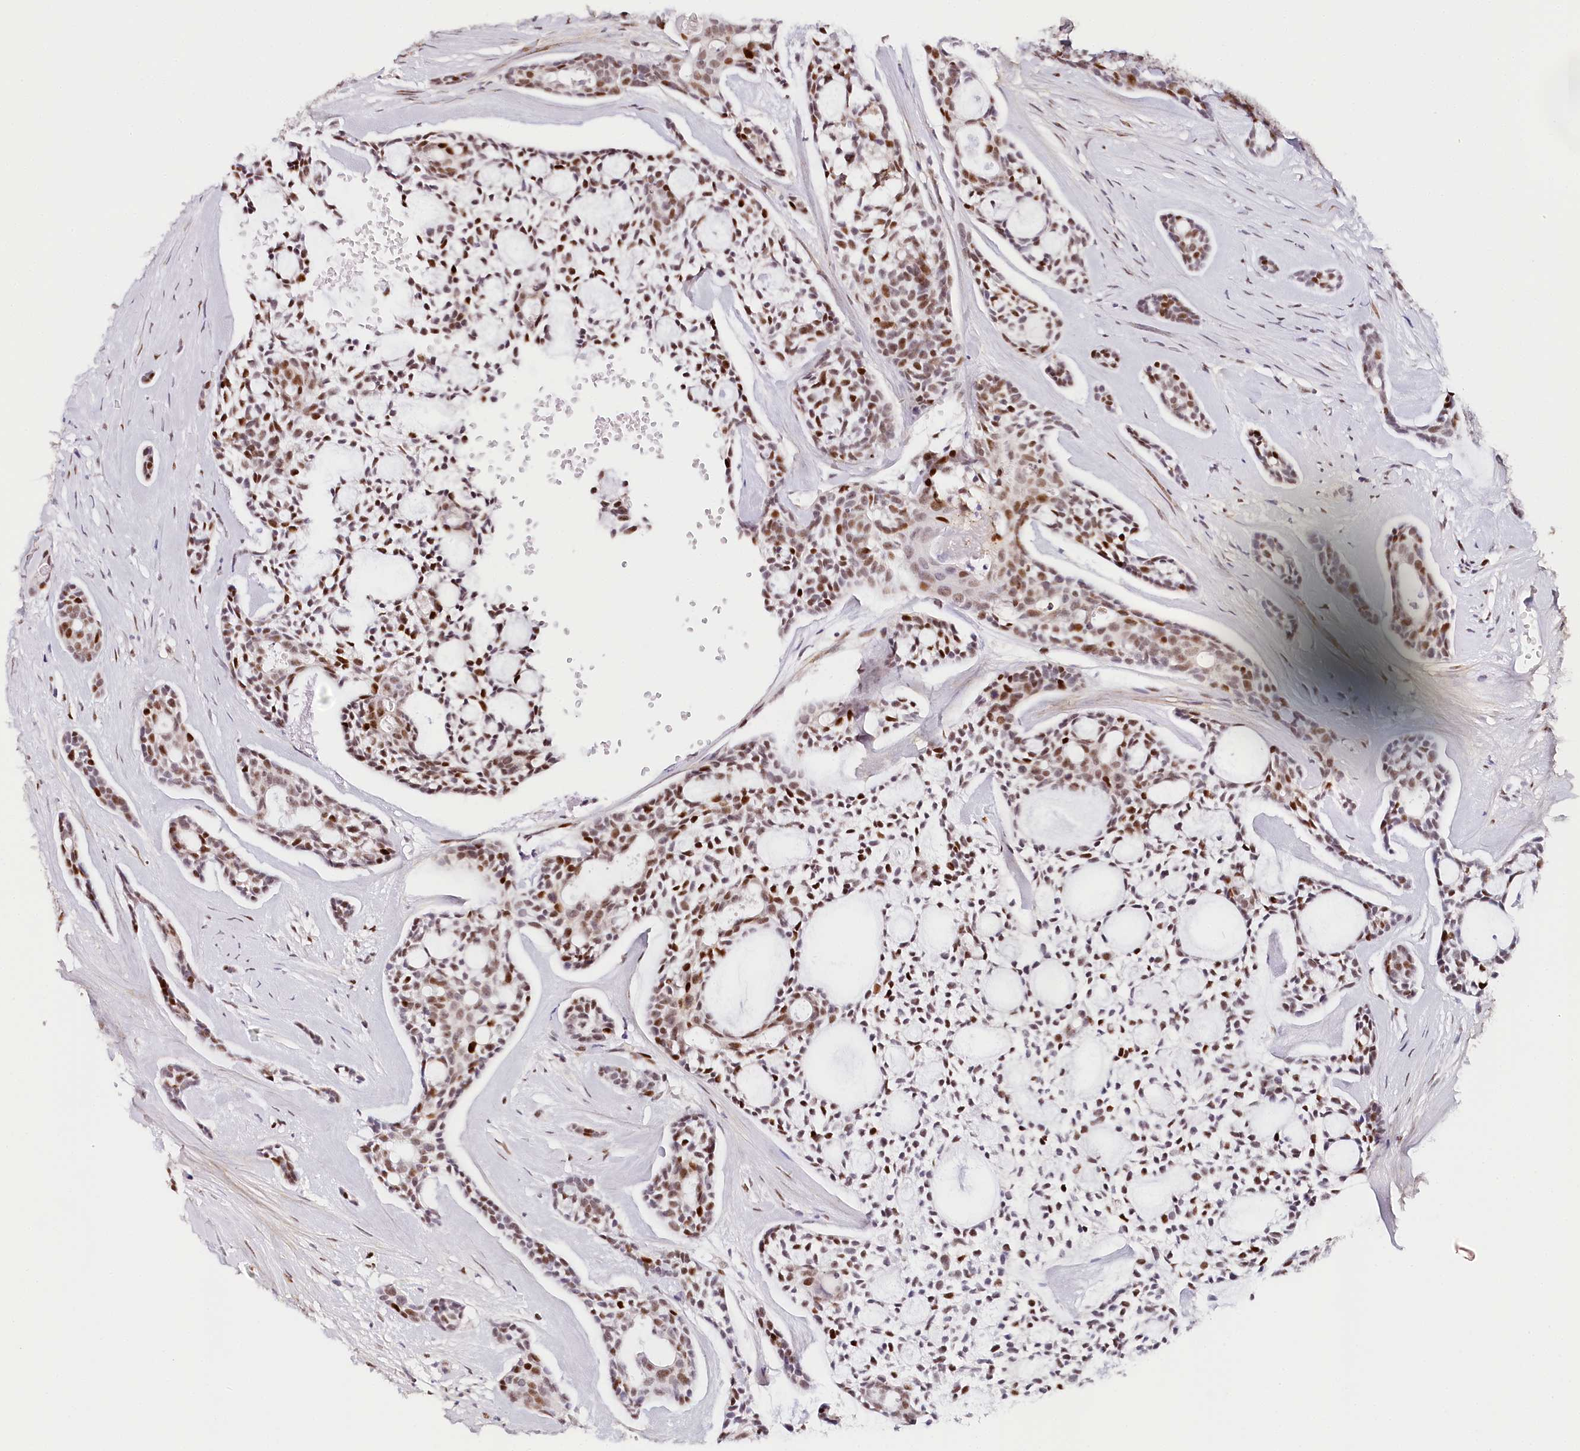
{"staining": {"intensity": "moderate", "quantity": ">75%", "location": "nuclear"}, "tissue": "head and neck cancer", "cell_type": "Tumor cells", "image_type": "cancer", "snomed": [{"axis": "morphology", "description": "Adenocarcinoma, NOS"}, {"axis": "topography", "description": "Subcutis"}, {"axis": "topography", "description": "Head-Neck"}], "caption": "Human adenocarcinoma (head and neck) stained with a brown dye demonstrates moderate nuclear positive expression in about >75% of tumor cells.", "gene": "TP53", "patient": {"sex": "female", "age": 73}}